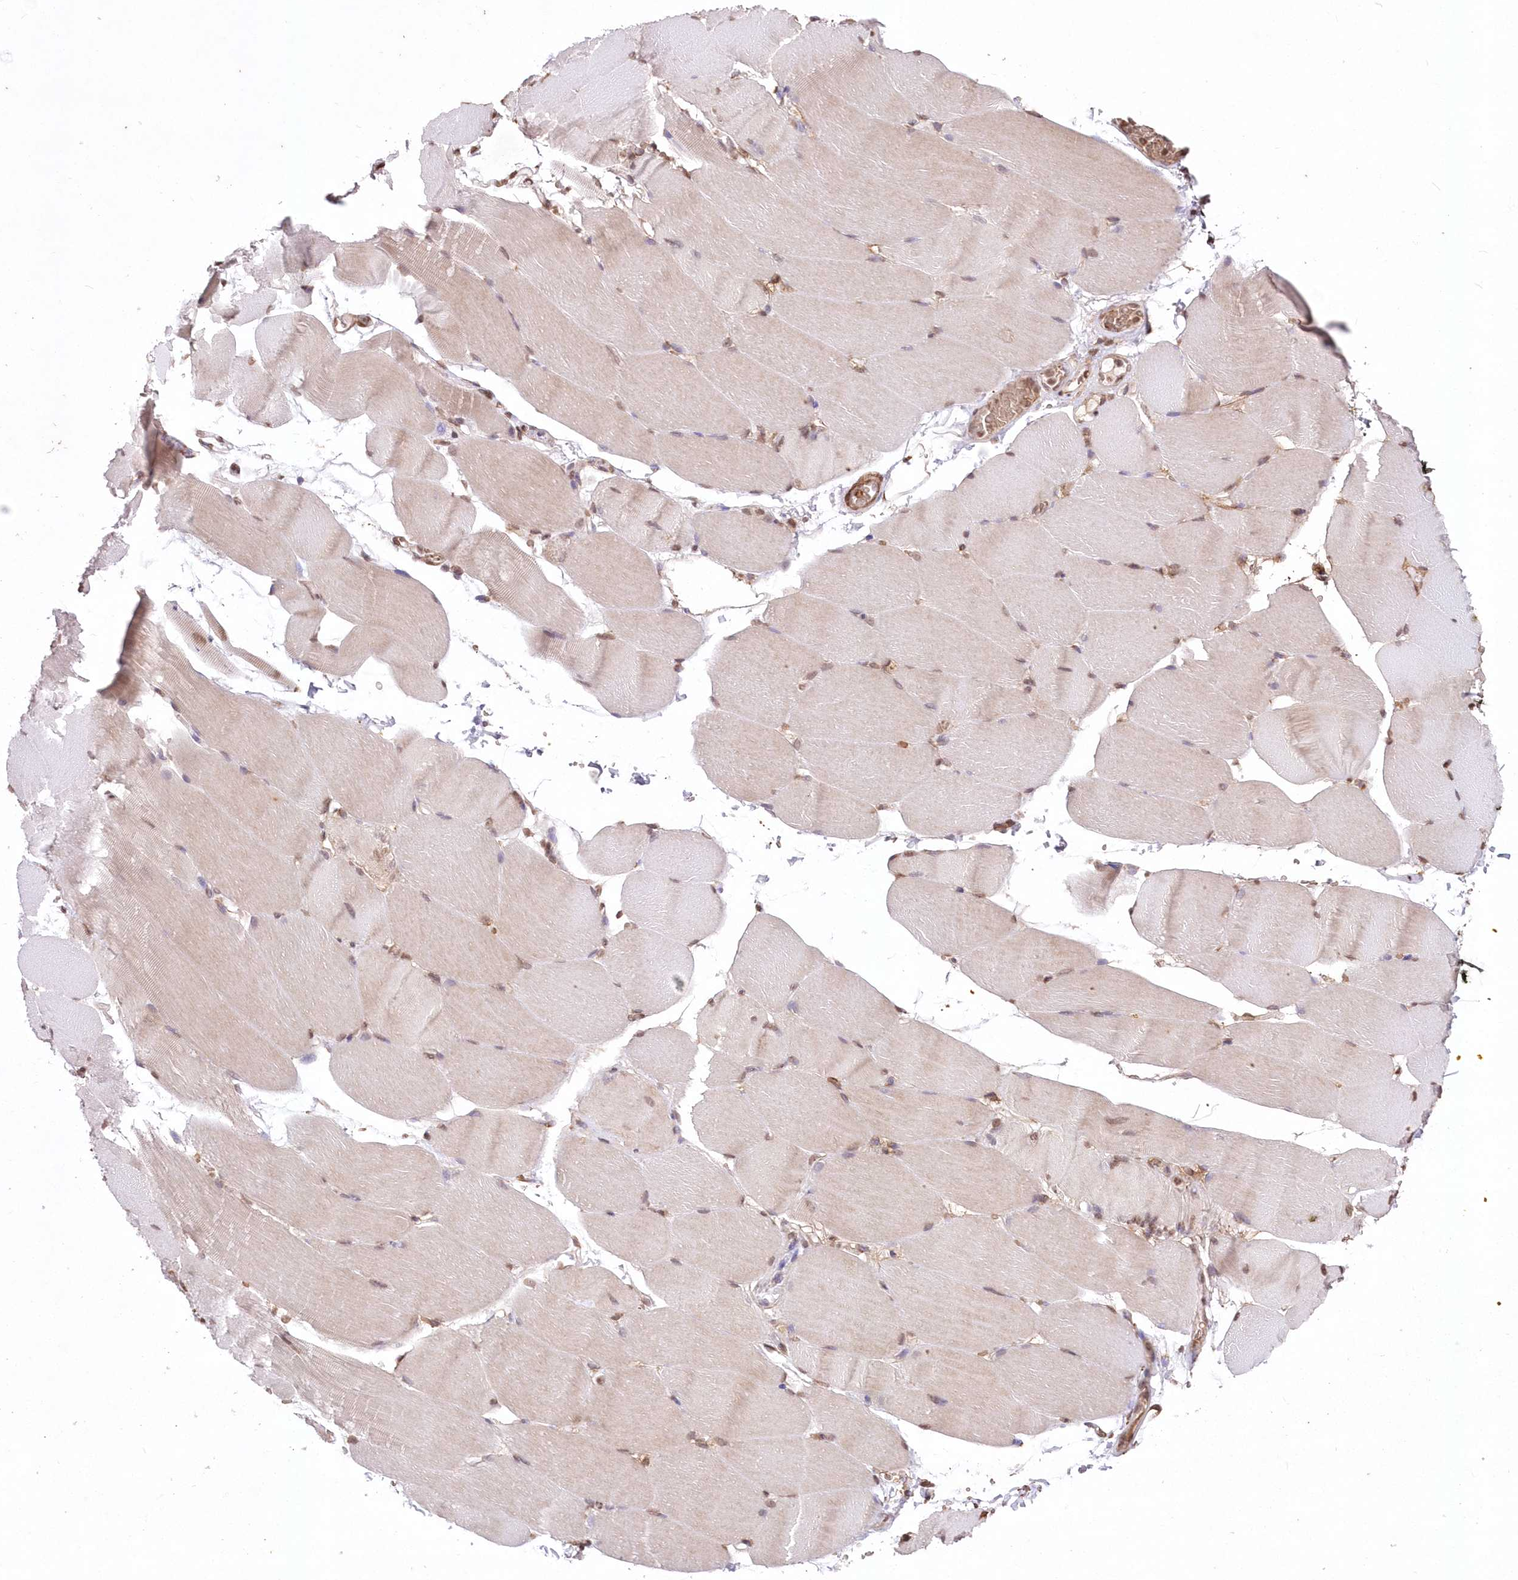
{"staining": {"intensity": "moderate", "quantity": "25%-75%", "location": "cytoplasmic/membranous"}, "tissue": "skeletal muscle", "cell_type": "Myocytes", "image_type": "normal", "snomed": [{"axis": "morphology", "description": "Normal tissue, NOS"}, {"axis": "topography", "description": "Skeletal muscle"}, {"axis": "topography", "description": "Parathyroid gland"}], "caption": "IHC image of benign human skeletal muscle stained for a protein (brown), which shows medium levels of moderate cytoplasmic/membranous staining in about 25%-75% of myocytes.", "gene": "ENSG00000275740", "patient": {"sex": "female", "age": 37}}